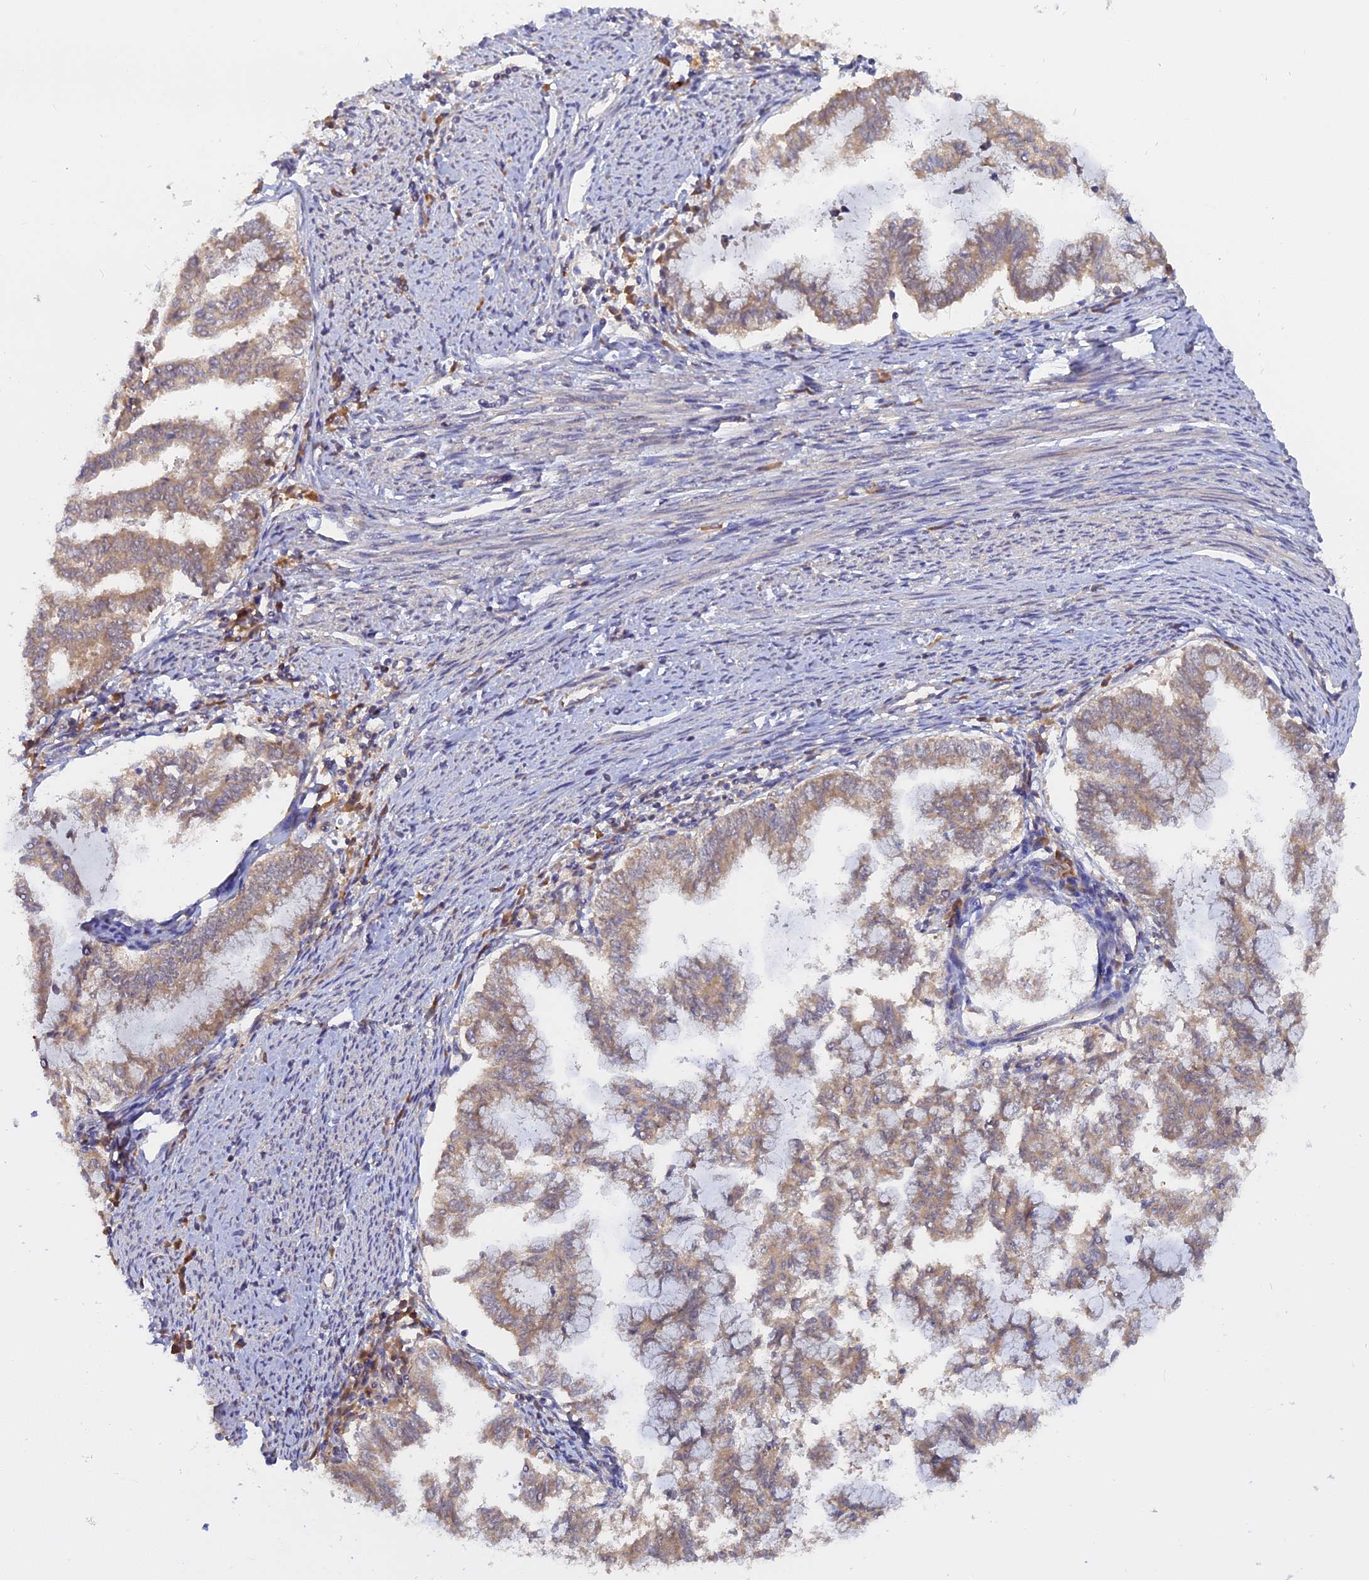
{"staining": {"intensity": "weak", "quantity": ">75%", "location": "cytoplasmic/membranous"}, "tissue": "endometrial cancer", "cell_type": "Tumor cells", "image_type": "cancer", "snomed": [{"axis": "morphology", "description": "Adenocarcinoma, NOS"}, {"axis": "topography", "description": "Endometrium"}], "caption": "This is a micrograph of immunohistochemistry staining of adenocarcinoma (endometrial), which shows weak expression in the cytoplasmic/membranous of tumor cells.", "gene": "IL21R", "patient": {"sex": "female", "age": 79}}